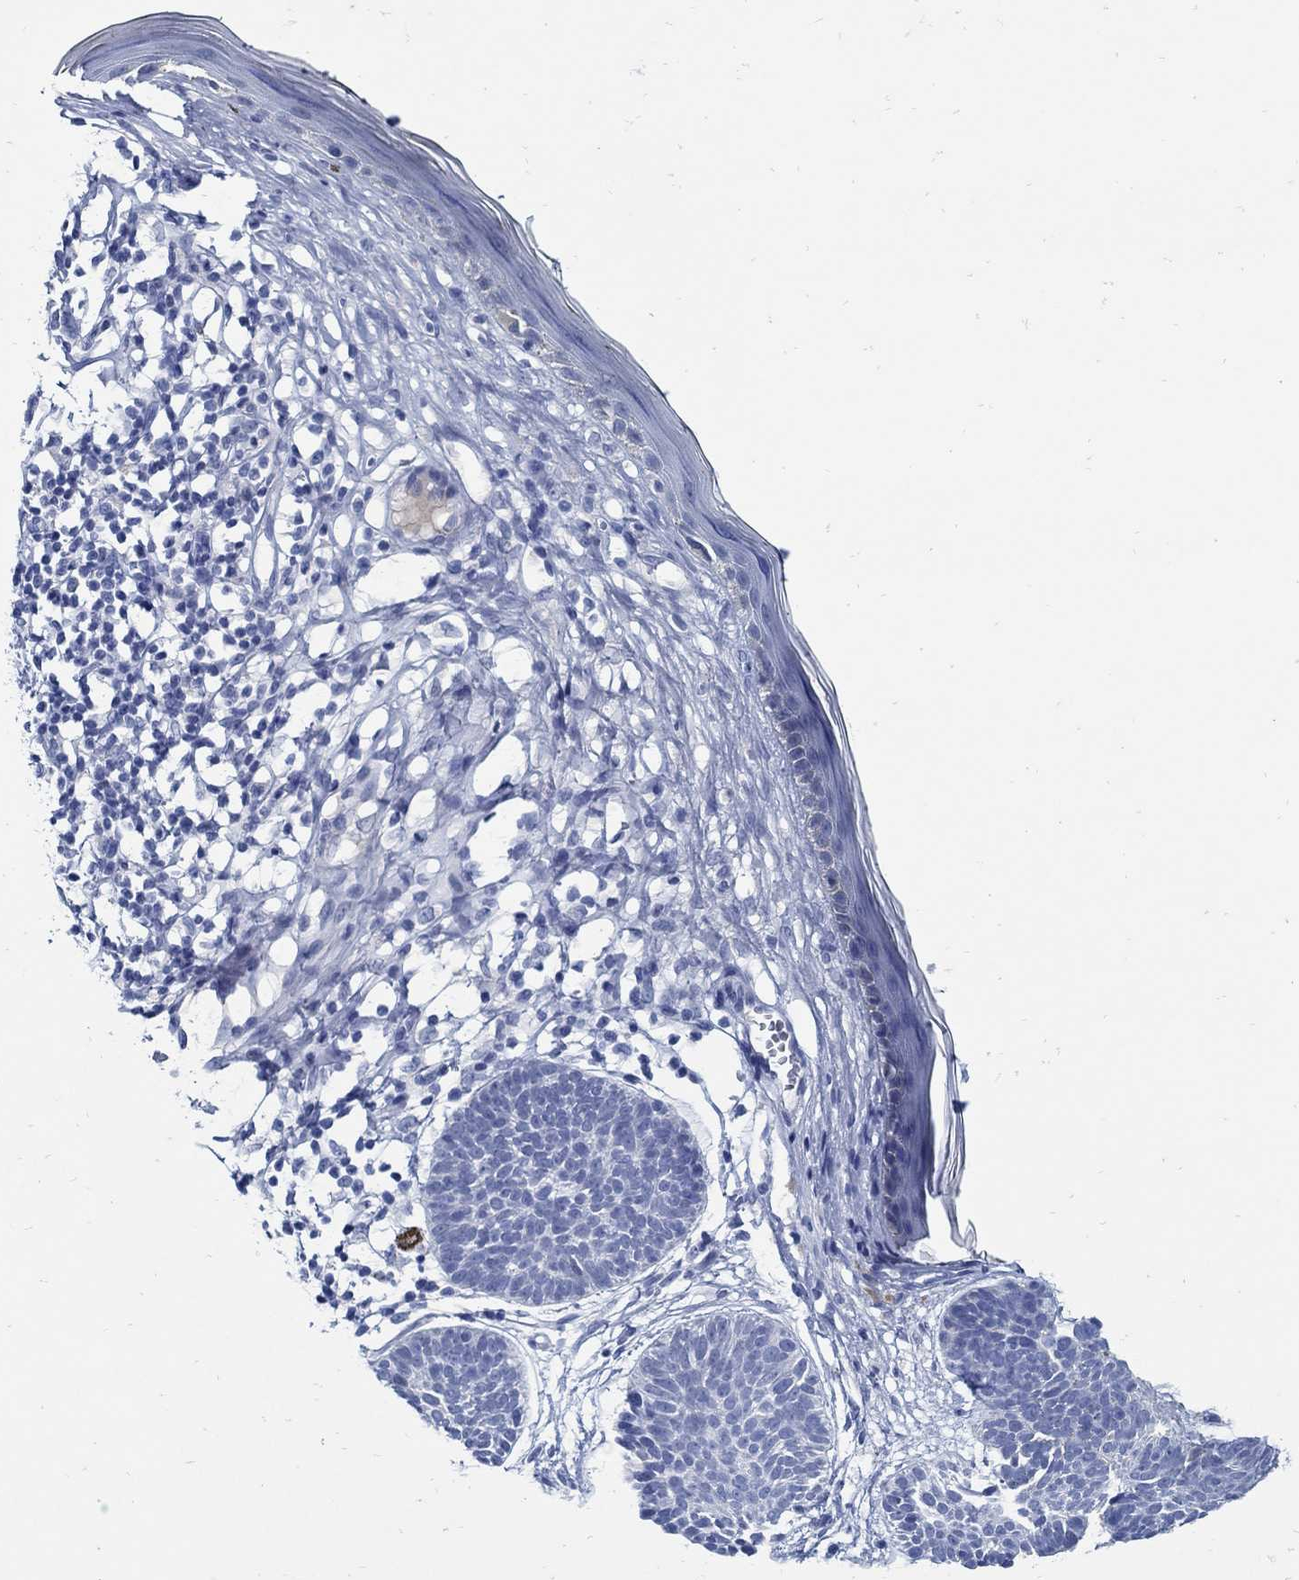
{"staining": {"intensity": "negative", "quantity": "none", "location": "none"}, "tissue": "skin cancer", "cell_type": "Tumor cells", "image_type": "cancer", "snomed": [{"axis": "morphology", "description": "Basal cell carcinoma"}, {"axis": "topography", "description": "Skin"}], "caption": "High magnification brightfield microscopy of skin cancer stained with DAB (3,3'-diaminobenzidine) (brown) and counterstained with hematoxylin (blue): tumor cells show no significant positivity. The staining is performed using DAB brown chromogen with nuclei counter-stained in using hematoxylin.", "gene": "PAX9", "patient": {"sex": "male", "age": 85}}